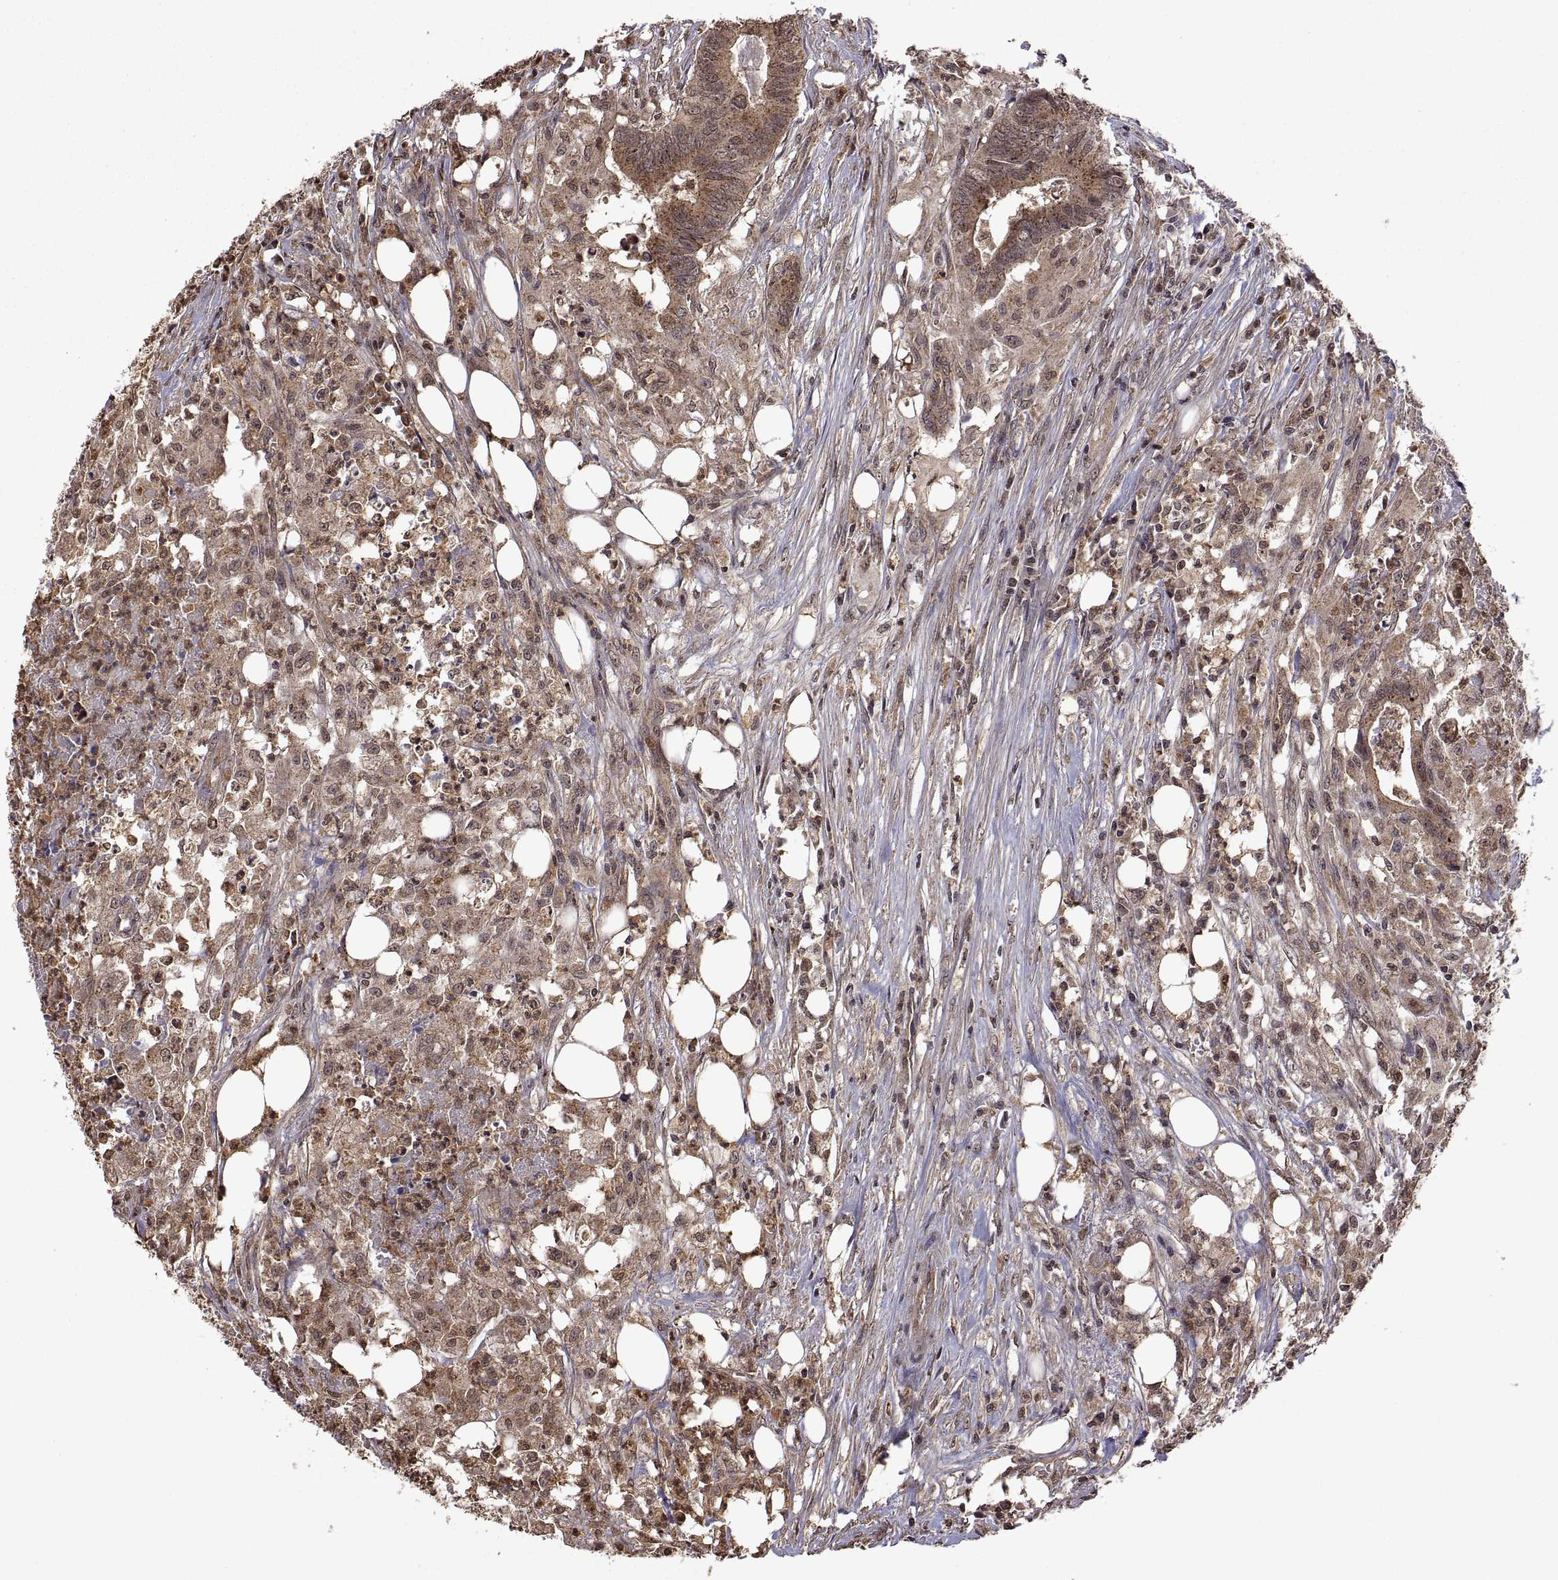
{"staining": {"intensity": "moderate", "quantity": ">75%", "location": "cytoplasmic/membranous"}, "tissue": "colorectal cancer", "cell_type": "Tumor cells", "image_type": "cancer", "snomed": [{"axis": "morphology", "description": "Adenocarcinoma, NOS"}, {"axis": "topography", "description": "Colon"}], "caption": "A brown stain highlights moderate cytoplasmic/membranous expression of a protein in human adenocarcinoma (colorectal) tumor cells. (DAB (3,3'-diaminobenzidine) IHC, brown staining for protein, blue staining for nuclei).", "gene": "ZNRF2", "patient": {"sex": "male", "age": 84}}